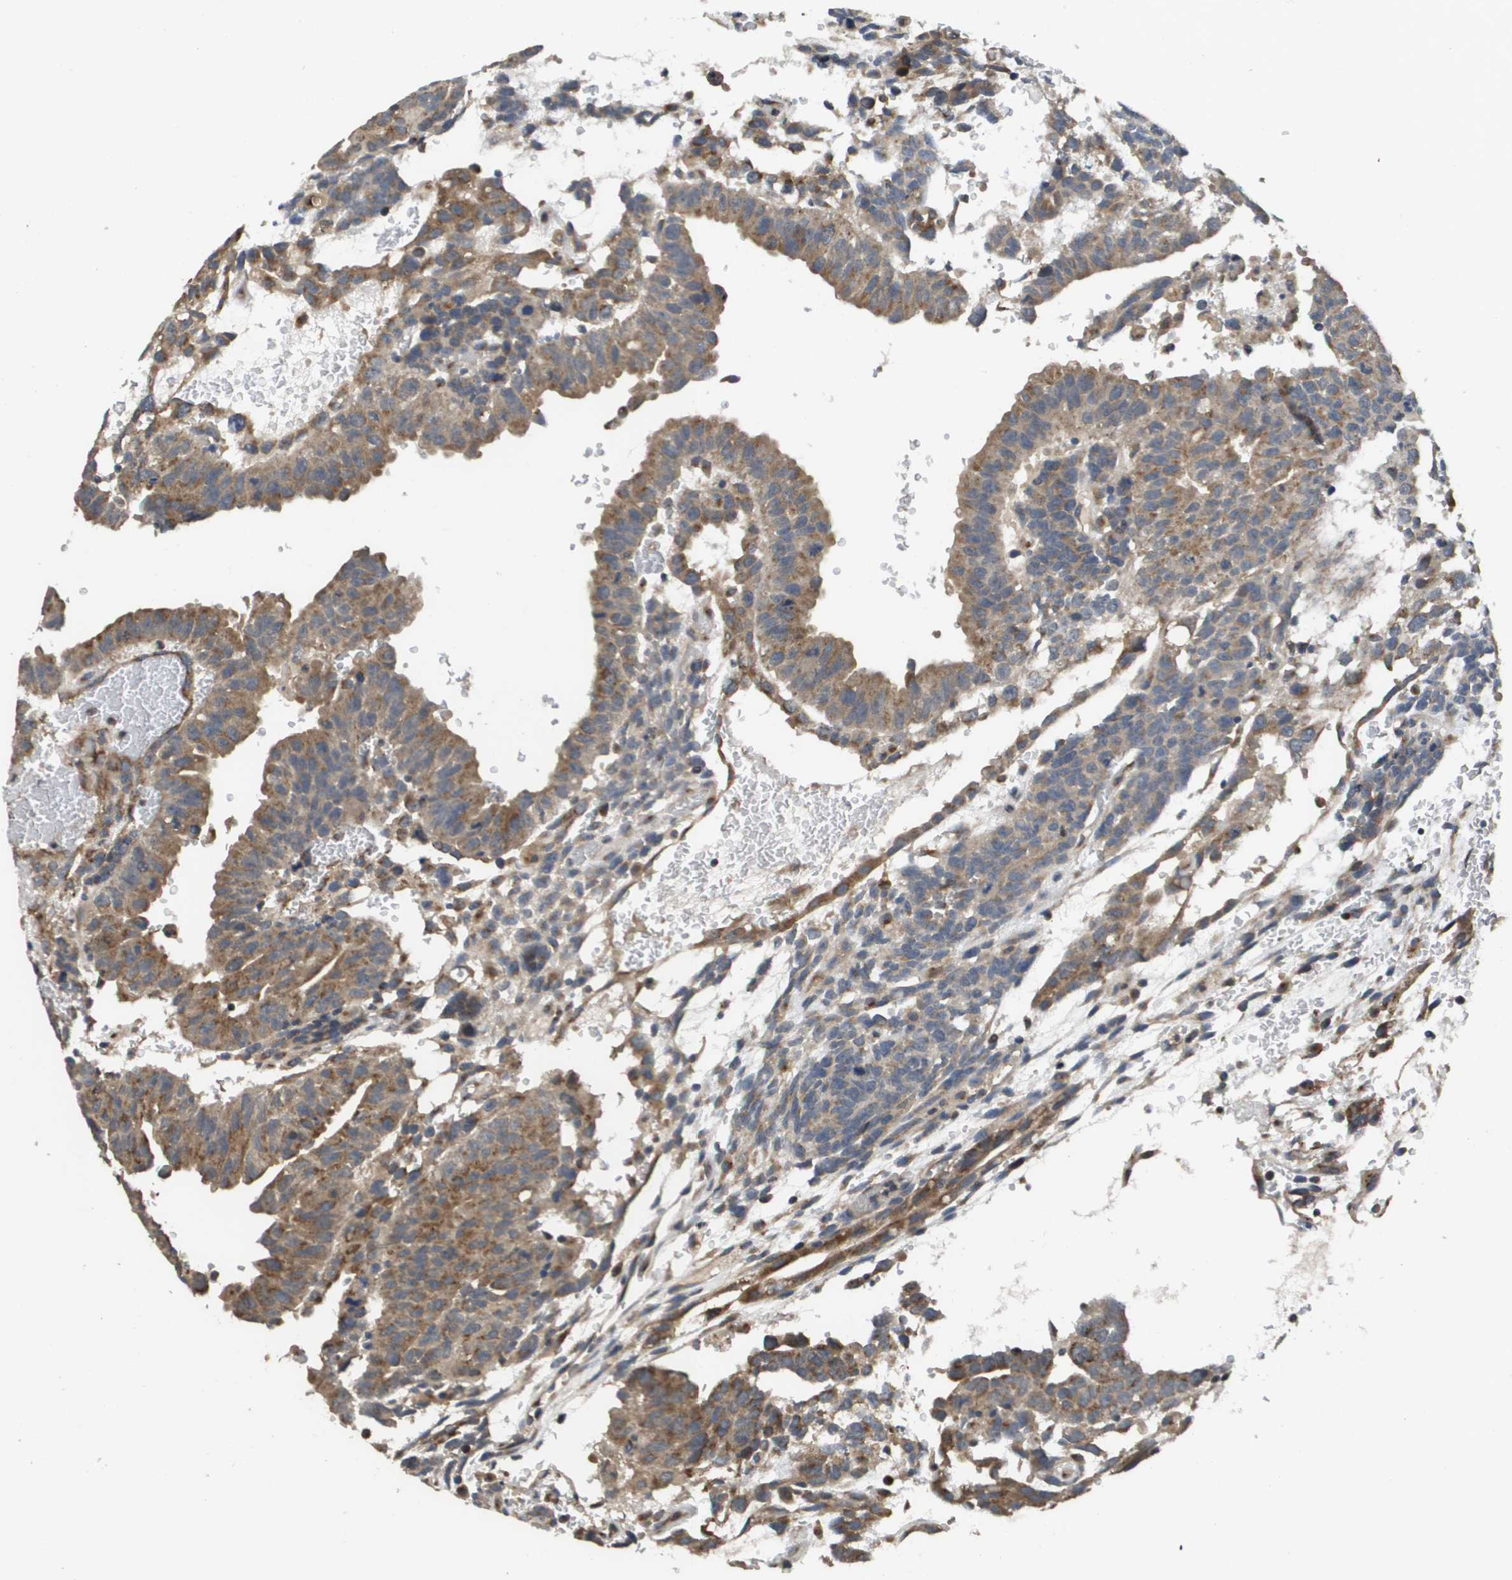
{"staining": {"intensity": "moderate", "quantity": ">75%", "location": "cytoplasmic/membranous"}, "tissue": "testis cancer", "cell_type": "Tumor cells", "image_type": "cancer", "snomed": [{"axis": "morphology", "description": "Seminoma, NOS"}, {"axis": "morphology", "description": "Carcinoma, Embryonal, NOS"}, {"axis": "topography", "description": "Testis"}], "caption": "Immunohistochemistry of testis cancer displays medium levels of moderate cytoplasmic/membranous positivity in about >75% of tumor cells.", "gene": "PCK1", "patient": {"sex": "male", "age": 52}}